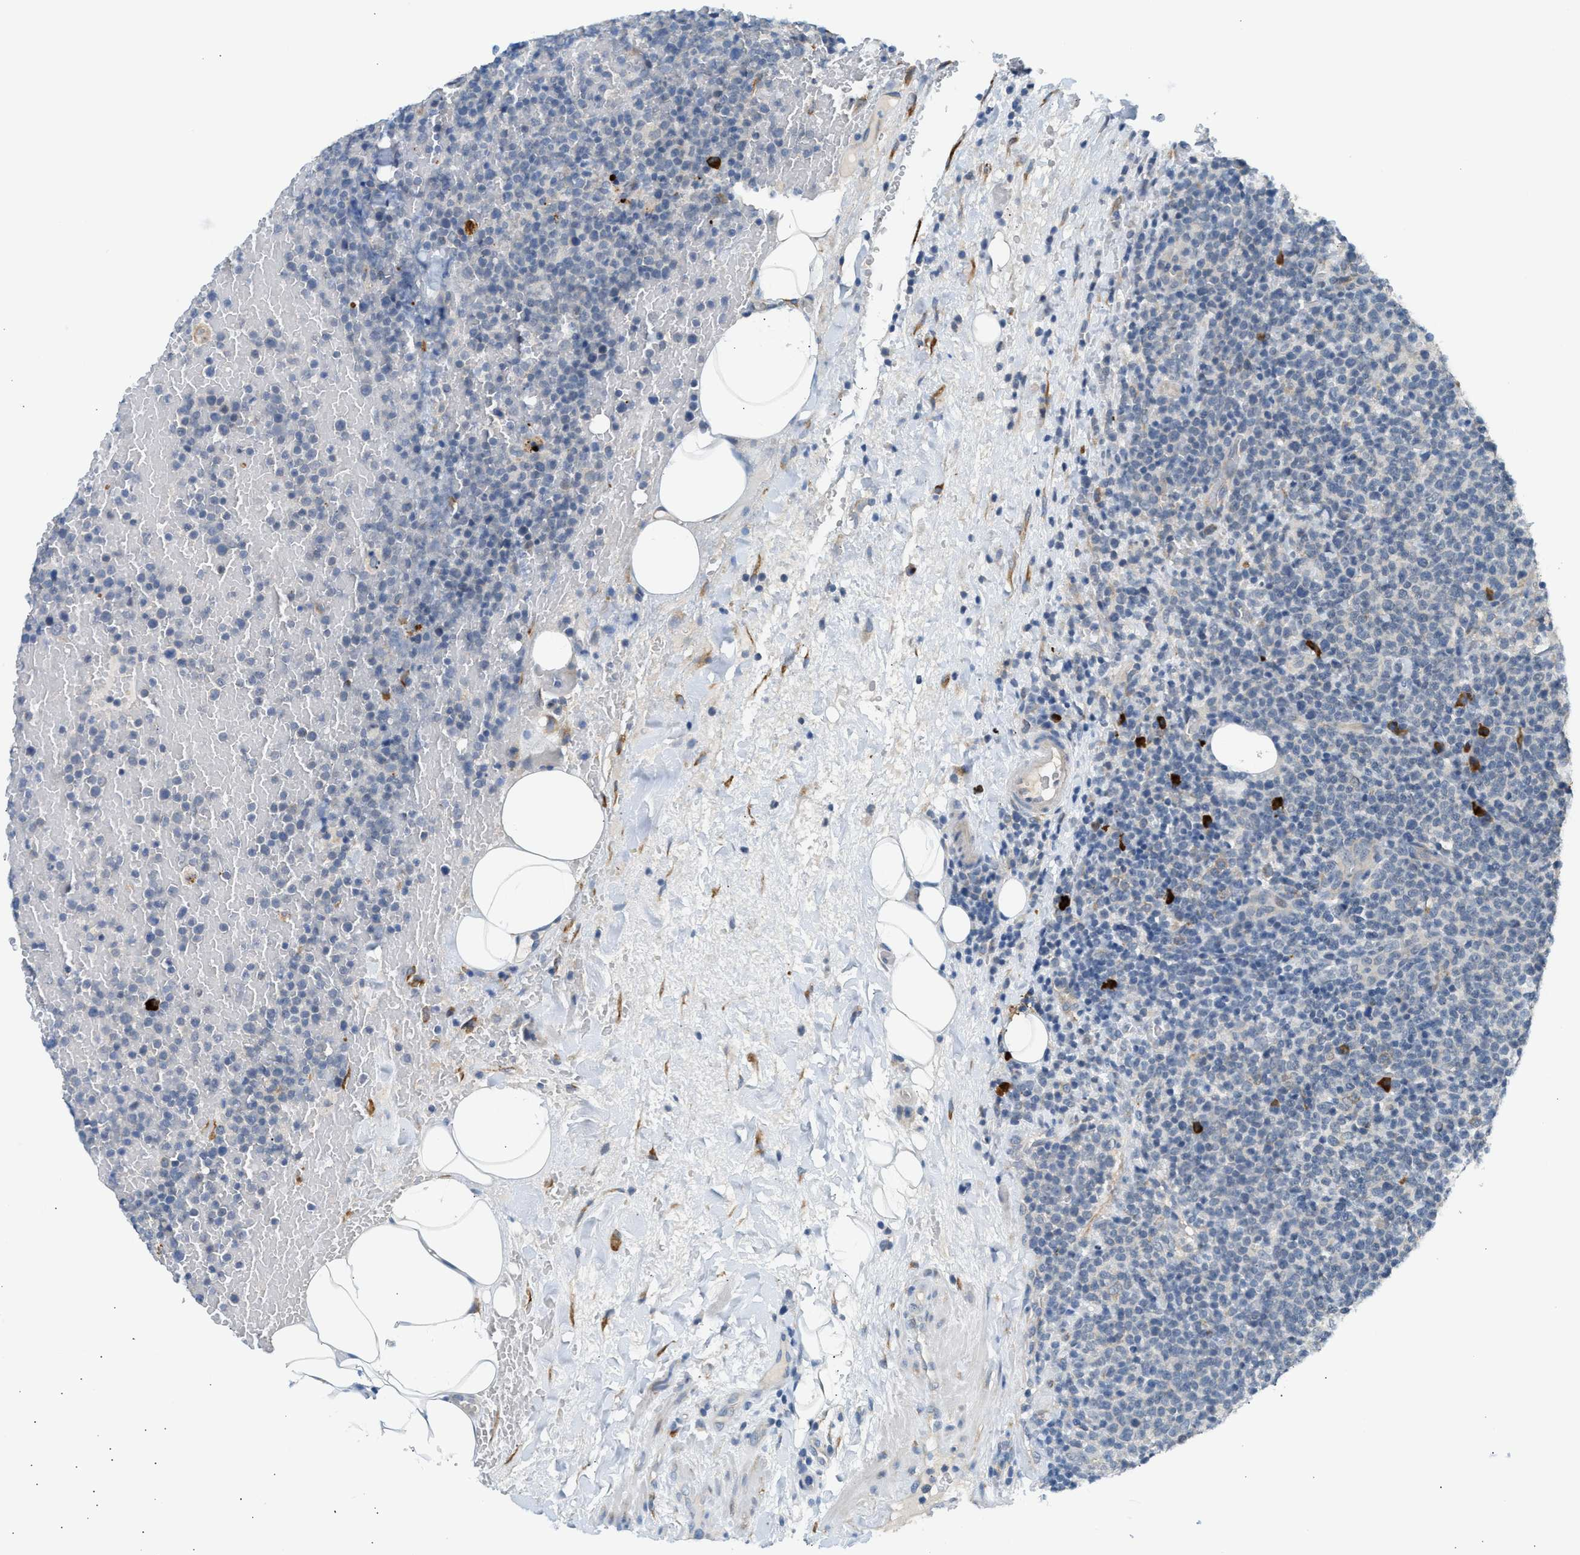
{"staining": {"intensity": "negative", "quantity": "none", "location": "none"}, "tissue": "lymphoma", "cell_type": "Tumor cells", "image_type": "cancer", "snomed": [{"axis": "morphology", "description": "Malignant lymphoma, non-Hodgkin's type, High grade"}, {"axis": "topography", "description": "Lymph node"}], "caption": "Tumor cells show no significant protein positivity in high-grade malignant lymphoma, non-Hodgkin's type.", "gene": "KCNC2", "patient": {"sex": "male", "age": 61}}